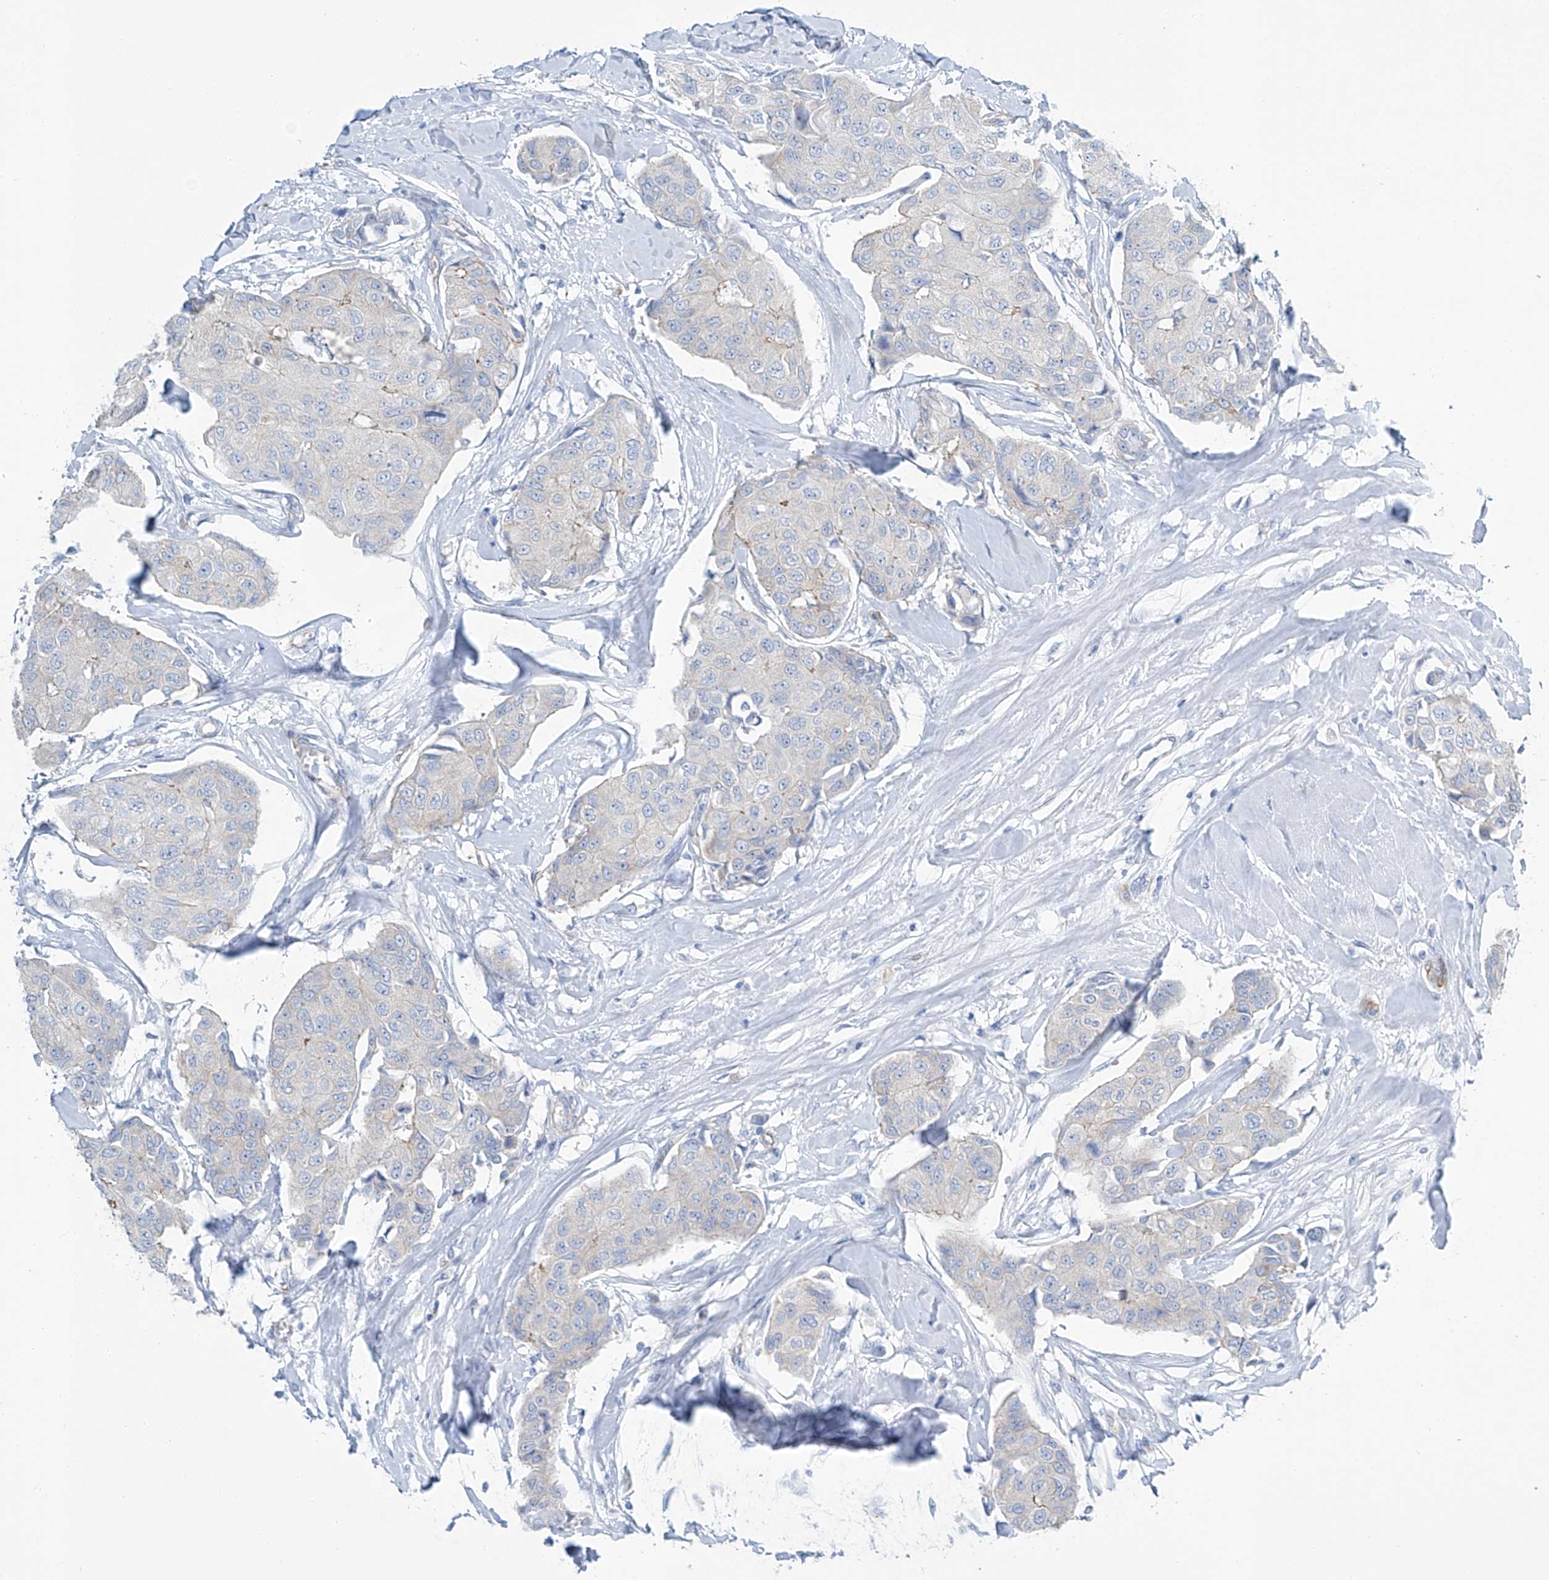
{"staining": {"intensity": "negative", "quantity": "none", "location": "none"}, "tissue": "breast cancer", "cell_type": "Tumor cells", "image_type": "cancer", "snomed": [{"axis": "morphology", "description": "Duct carcinoma"}, {"axis": "topography", "description": "Breast"}], "caption": "Protein analysis of breast cancer exhibits no significant positivity in tumor cells.", "gene": "MAGI1", "patient": {"sex": "female", "age": 80}}